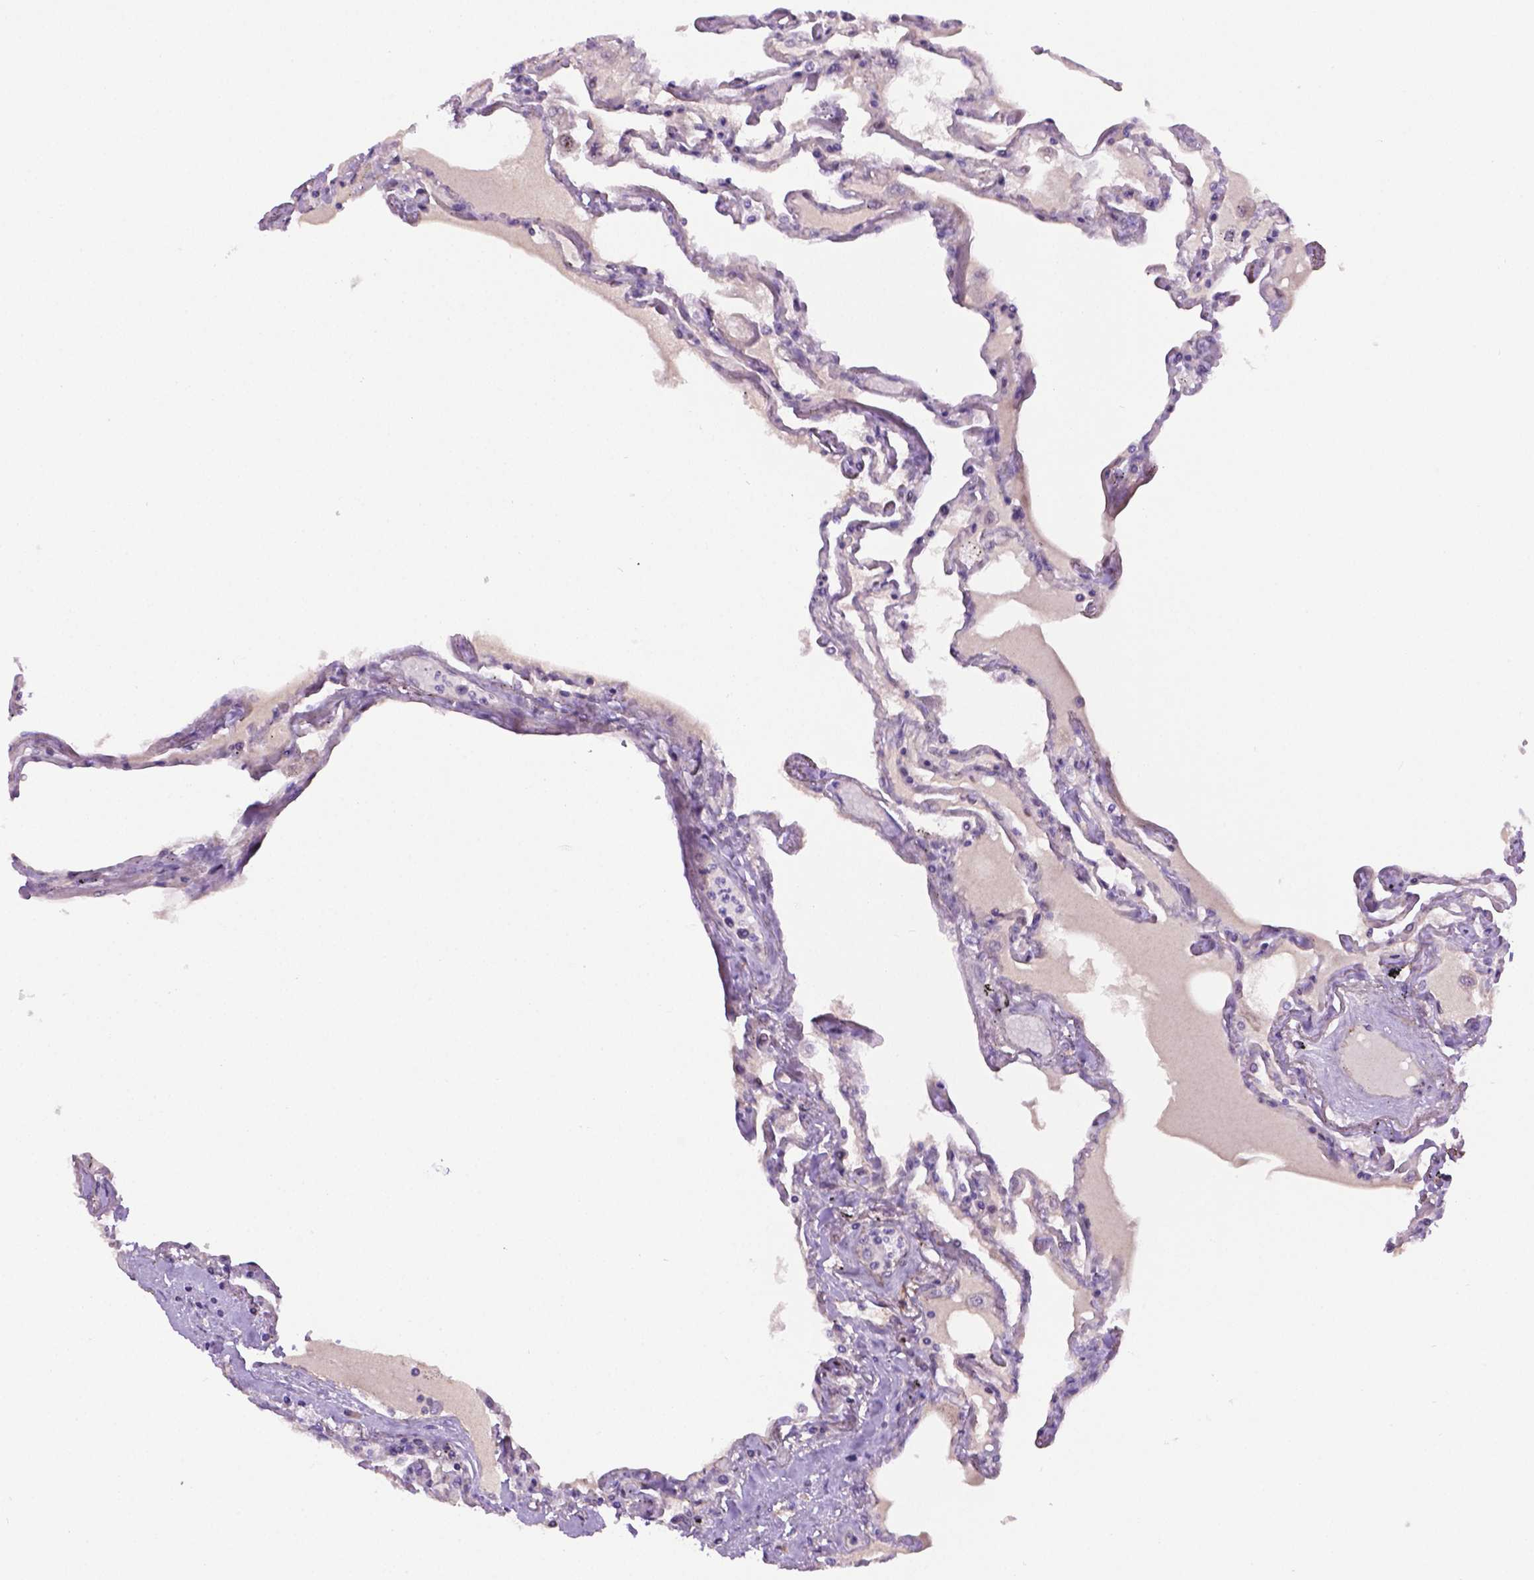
{"staining": {"intensity": "negative", "quantity": "none", "location": "none"}, "tissue": "lung", "cell_type": "Alveolar cells", "image_type": "normal", "snomed": [{"axis": "morphology", "description": "Normal tissue, NOS"}, {"axis": "morphology", "description": "Adenocarcinoma, NOS"}, {"axis": "topography", "description": "Cartilage tissue"}, {"axis": "topography", "description": "Lung"}], "caption": "A photomicrograph of human lung is negative for staining in alveolar cells. (Immunohistochemistry, brightfield microscopy, high magnification).", "gene": "CCER2", "patient": {"sex": "female", "age": 67}}